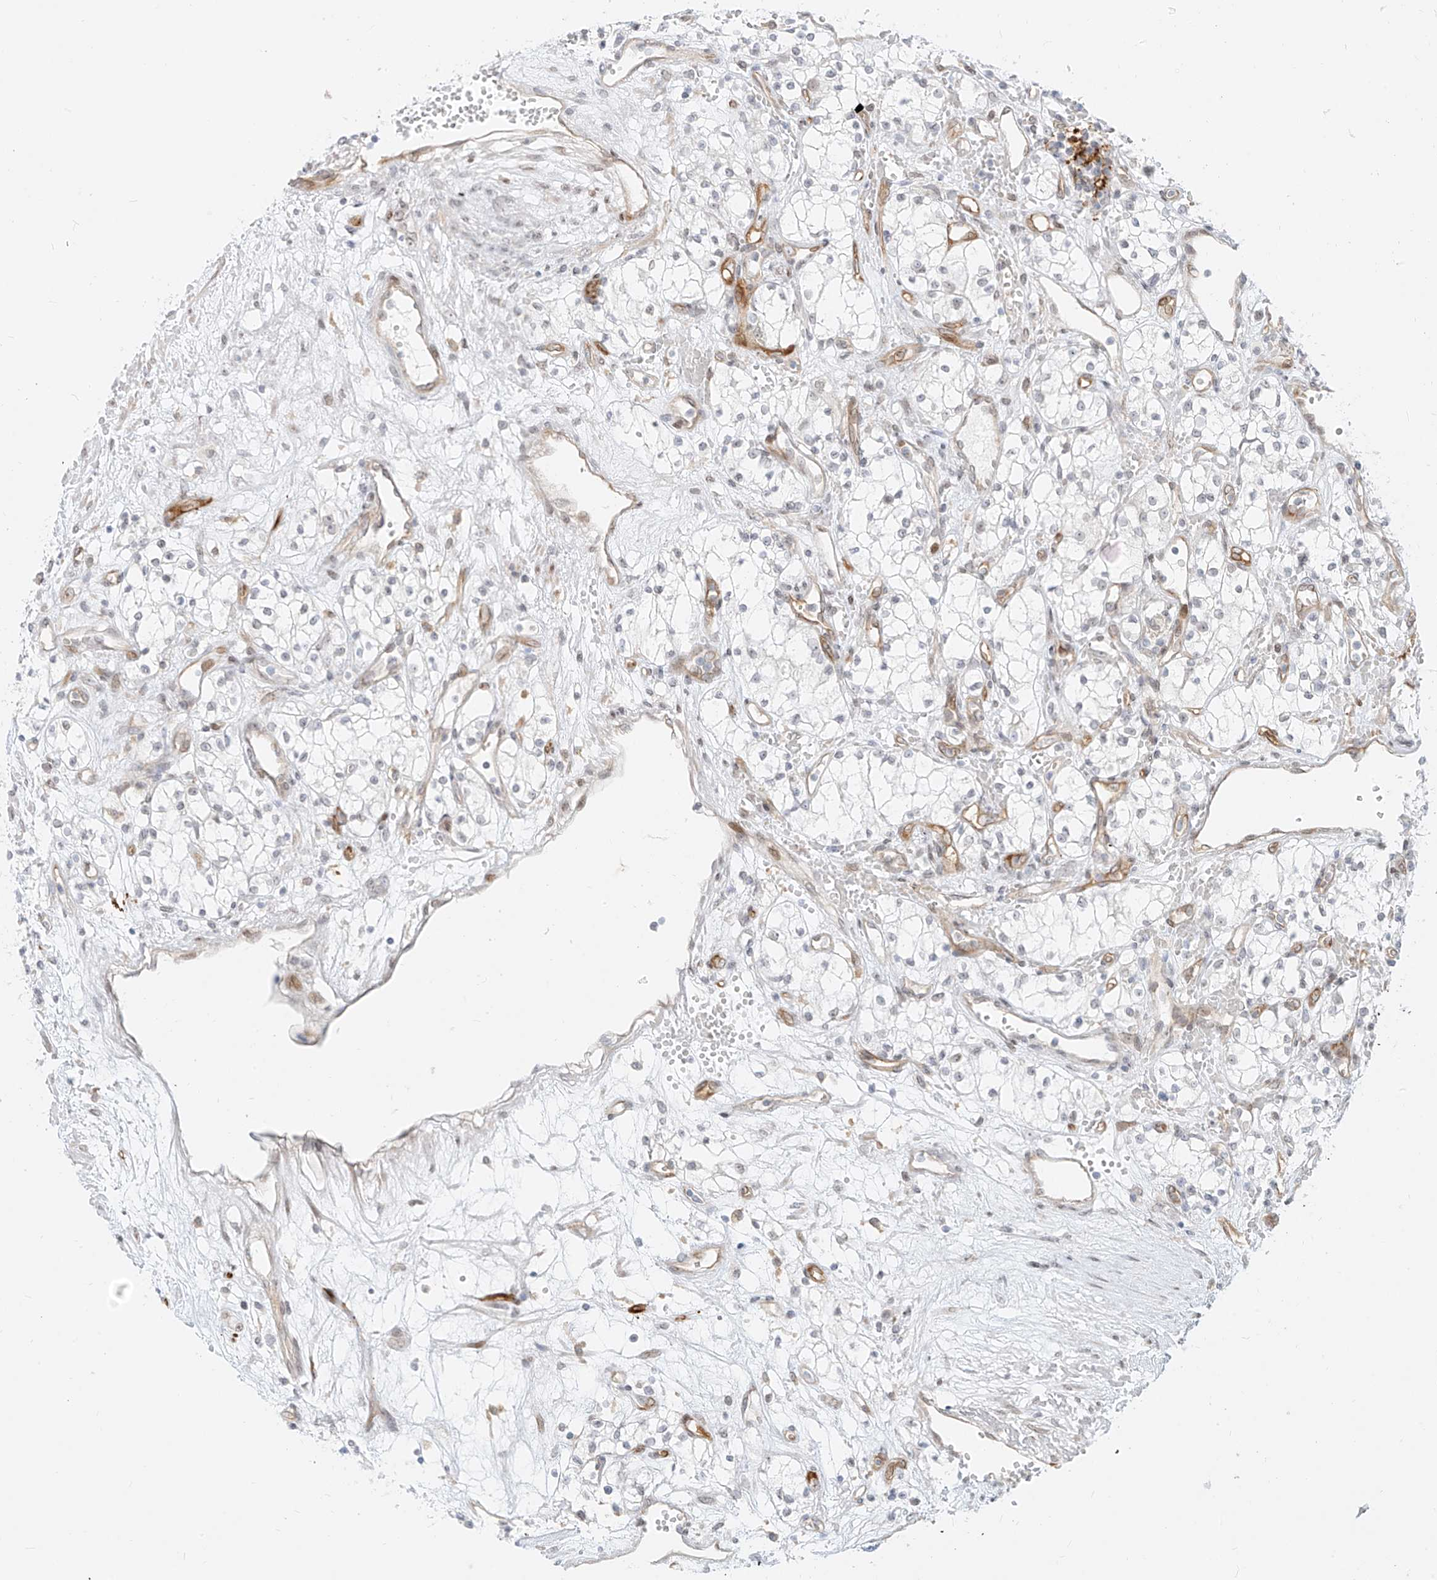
{"staining": {"intensity": "negative", "quantity": "none", "location": "none"}, "tissue": "renal cancer", "cell_type": "Tumor cells", "image_type": "cancer", "snomed": [{"axis": "morphology", "description": "Adenocarcinoma, NOS"}, {"axis": "topography", "description": "Kidney"}], "caption": "A histopathology image of renal cancer stained for a protein reveals no brown staining in tumor cells.", "gene": "NHSL1", "patient": {"sex": "male", "age": 59}}